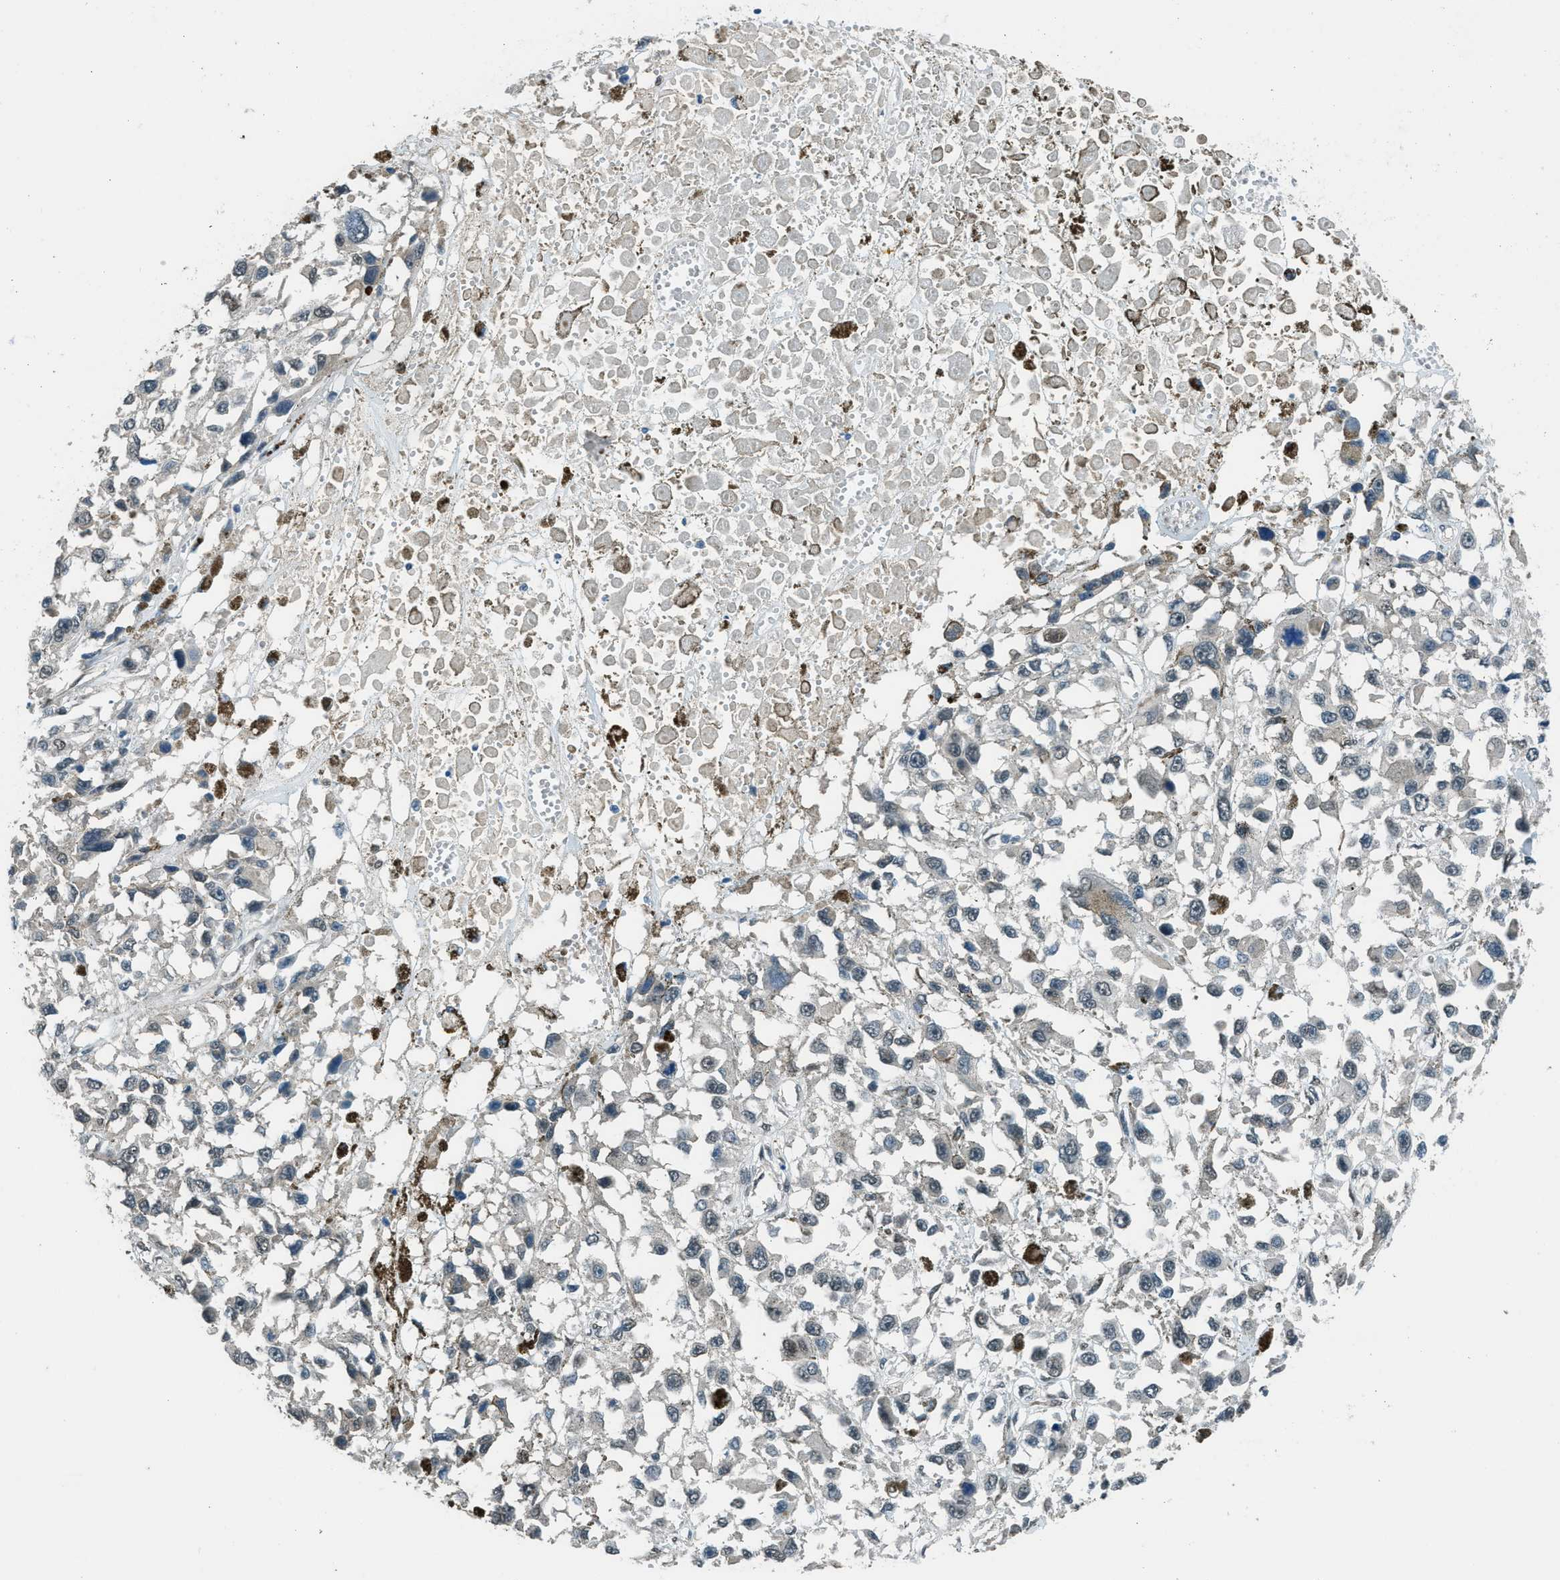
{"staining": {"intensity": "negative", "quantity": "none", "location": "none"}, "tissue": "melanoma", "cell_type": "Tumor cells", "image_type": "cancer", "snomed": [{"axis": "morphology", "description": "Malignant melanoma, Metastatic site"}, {"axis": "topography", "description": "Lymph node"}], "caption": "A micrograph of melanoma stained for a protein exhibits no brown staining in tumor cells.", "gene": "NPEPL1", "patient": {"sex": "male", "age": 59}}